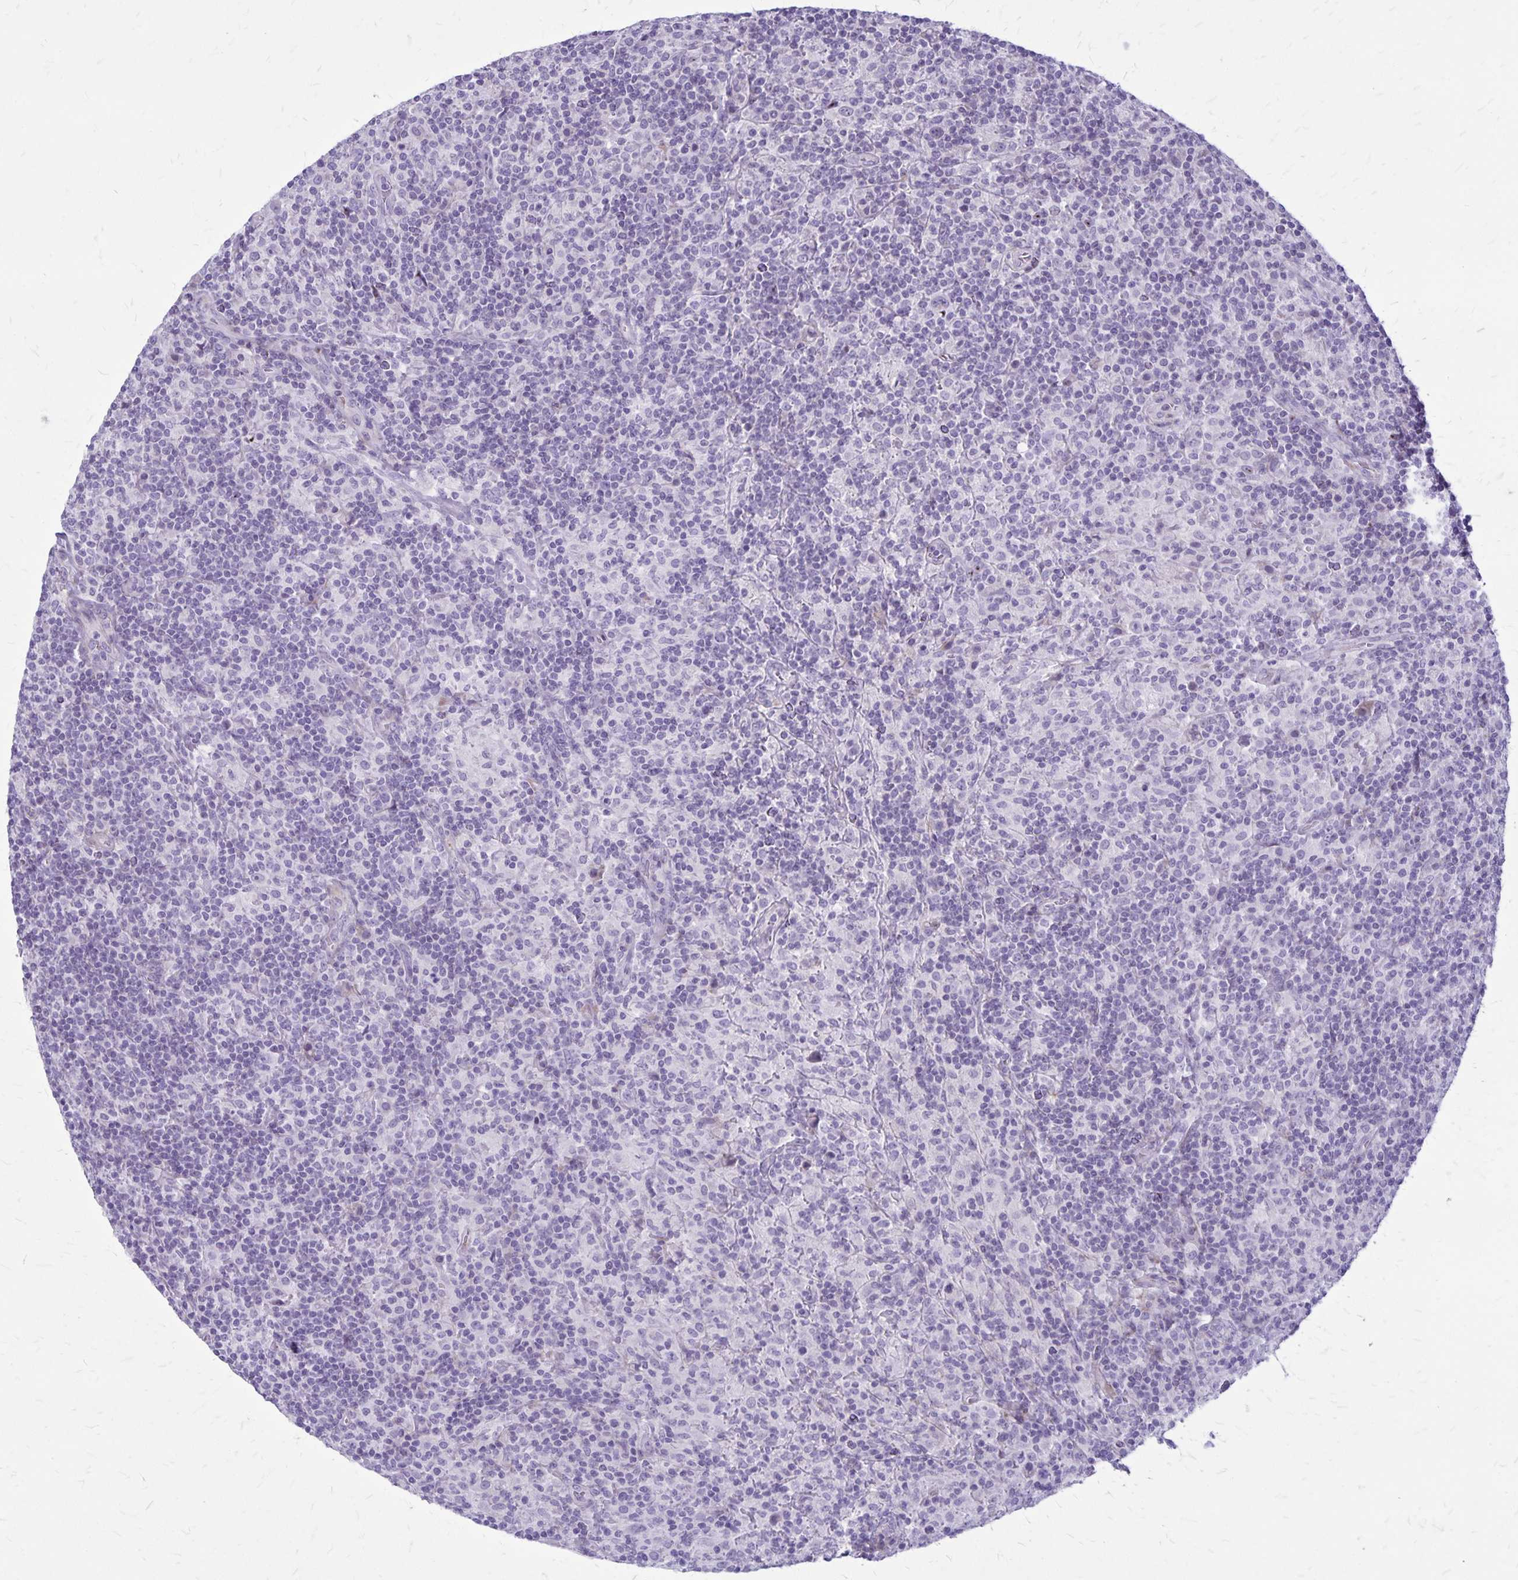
{"staining": {"intensity": "negative", "quantity": "none", "location": "none"}, "tissue": "lymphoma", "cell_type": "Tumor cells", "image_type": "cancer", "snomed": [{"axis": "morphology", "description": "Hodgkin's disease, NOS"}, {"axis": "topography", "description": "Lymph node"}], "caption": "Hodgkin's disease was stained to show a protein in brown. There is no significant expression in tumor cells.", "gene": "GP9", "patient": {"sex": "male", "age": 70}}